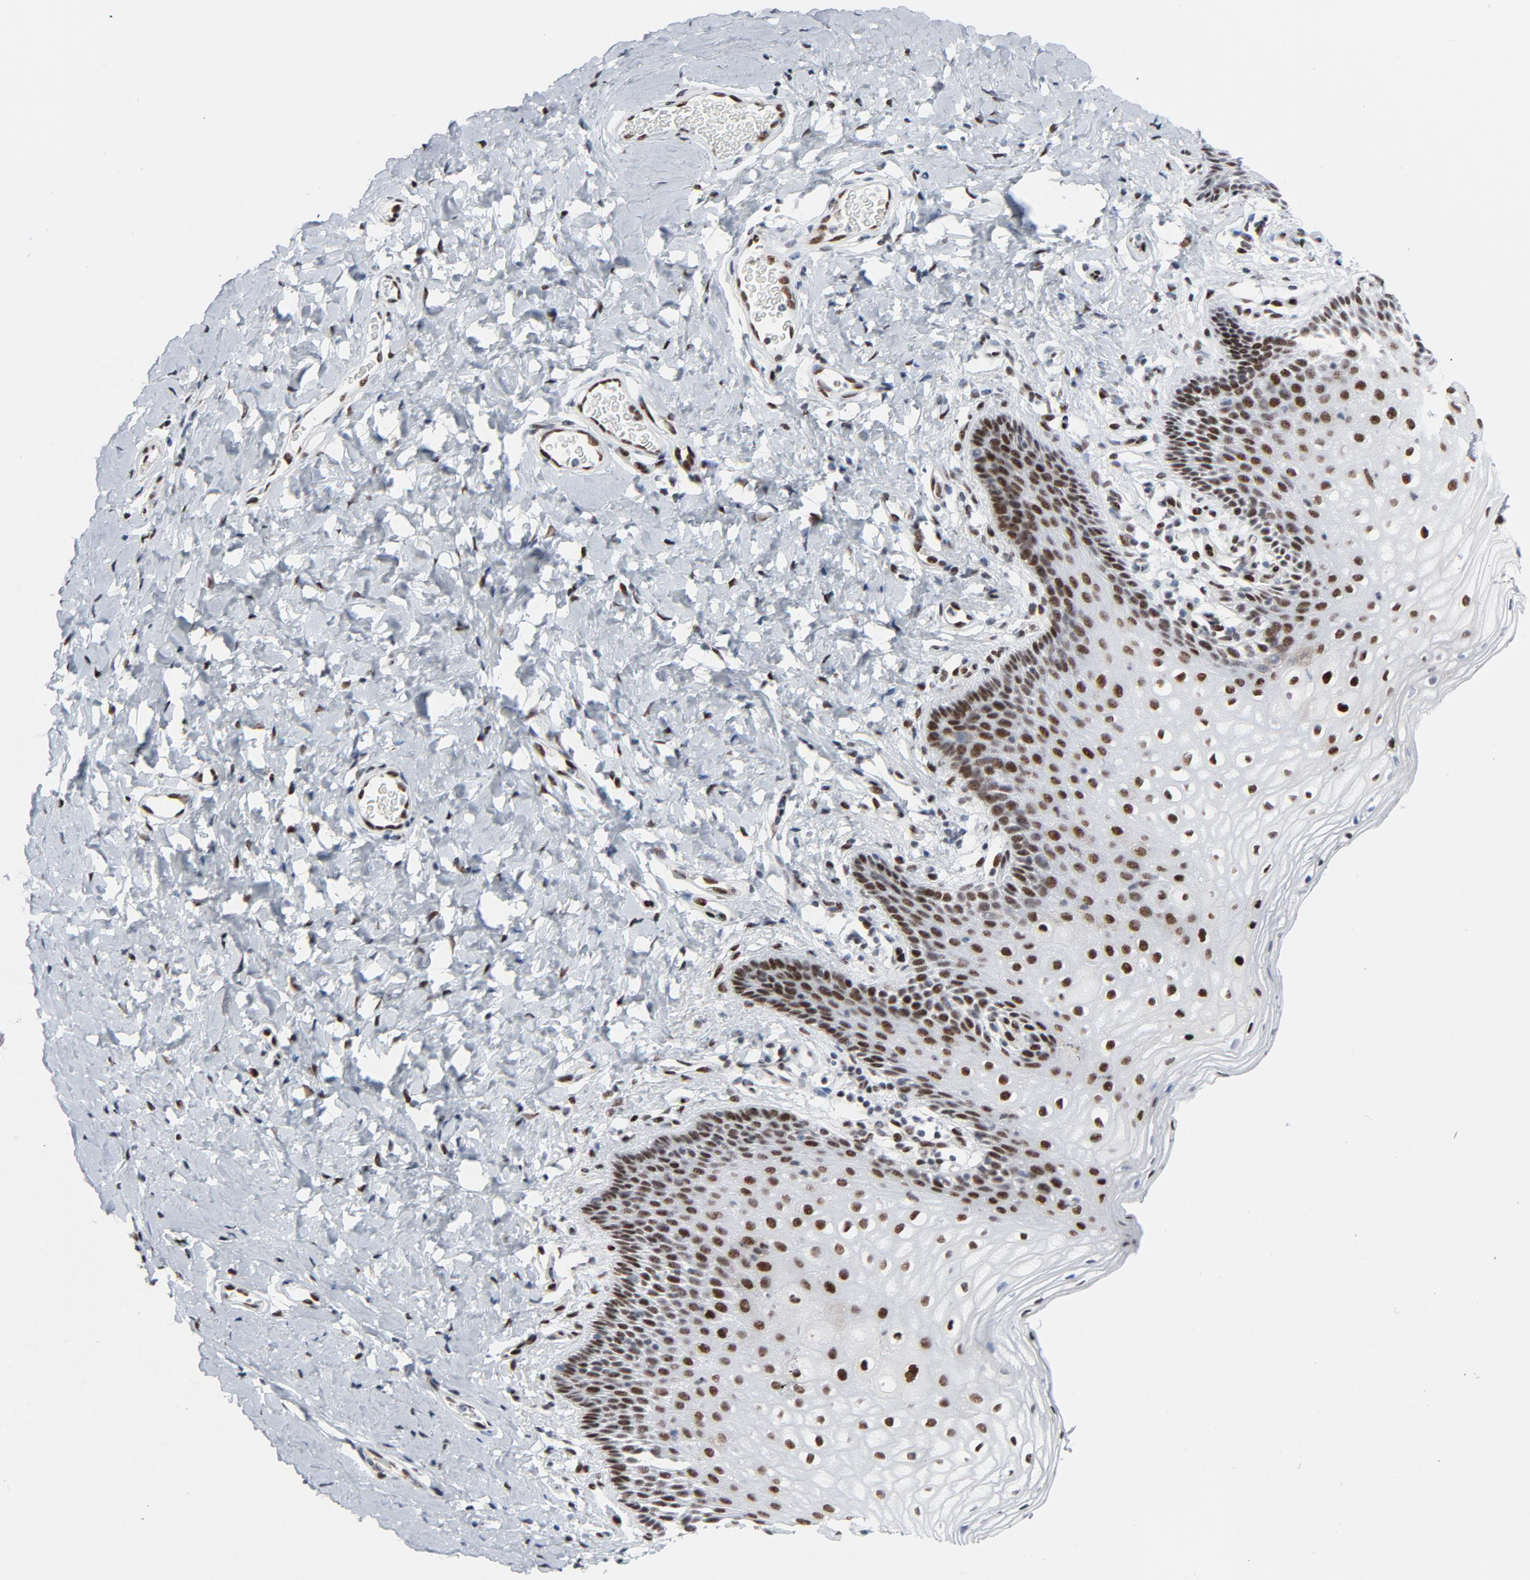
{"staining": {"intensity": "strong", "quantity": ">75%", "location": "nuclear"}, "tissue": "vagina", "cell_type": "Squamous epithelial cells", "image_type": "normal", "snomed": [{"axis": "morphology", "description": "Normal tissue, NOS"}, {"axis": "topography", "description": "Vagina"}], "caption": "Benign vagina displays strong nuclear positivity in about >75% of squamous epithelial cells, visualized by immunohistochemistry. (DAB = brown stain, brightfield microscopy at high magnification).", "gene": "HSF1", "patient": {"sex": "female", "age": 55}}